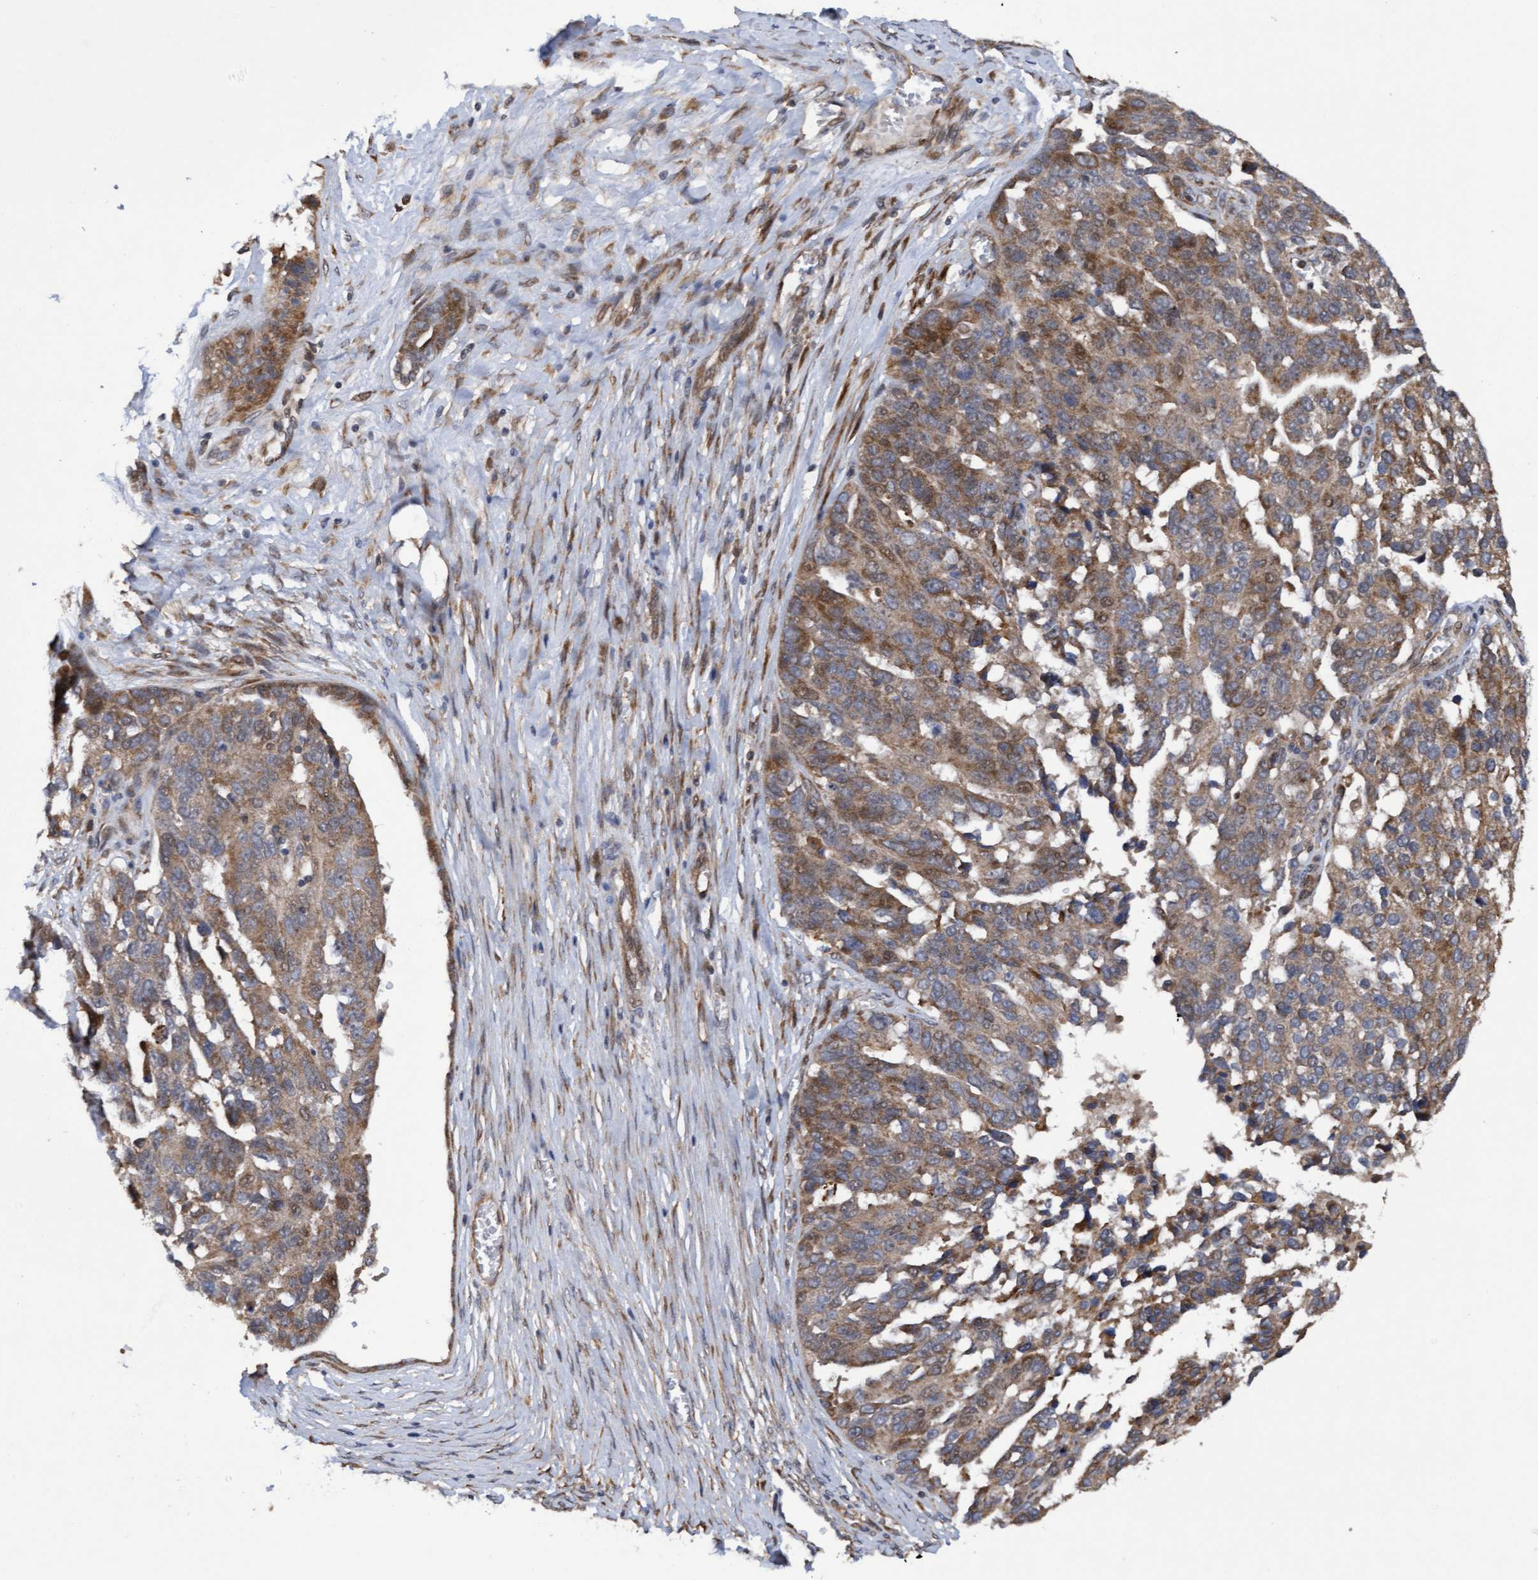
{"staining": {"intensity": "moderate", "quantity": ">75%", "location": "cytoplasmic/membranous"}, "tissue": "ovarian cancer", "cell_type": "Tumor cells", "image_type": "cancer", "snomed": [{"axis": "morphology", "description": "Cystadenocarcinoma, serous, NOS"}, {"axis": "topography", "description": "Ovary"}], "caption": "Ovarian cancer (serous cystadenocarcinoma) tissue demonstrates moderate cytoplasmic/membranous expression in about >75% of tumor cells", "gene": "ELP5", "patient": {"sex": "female", "age": 44}}